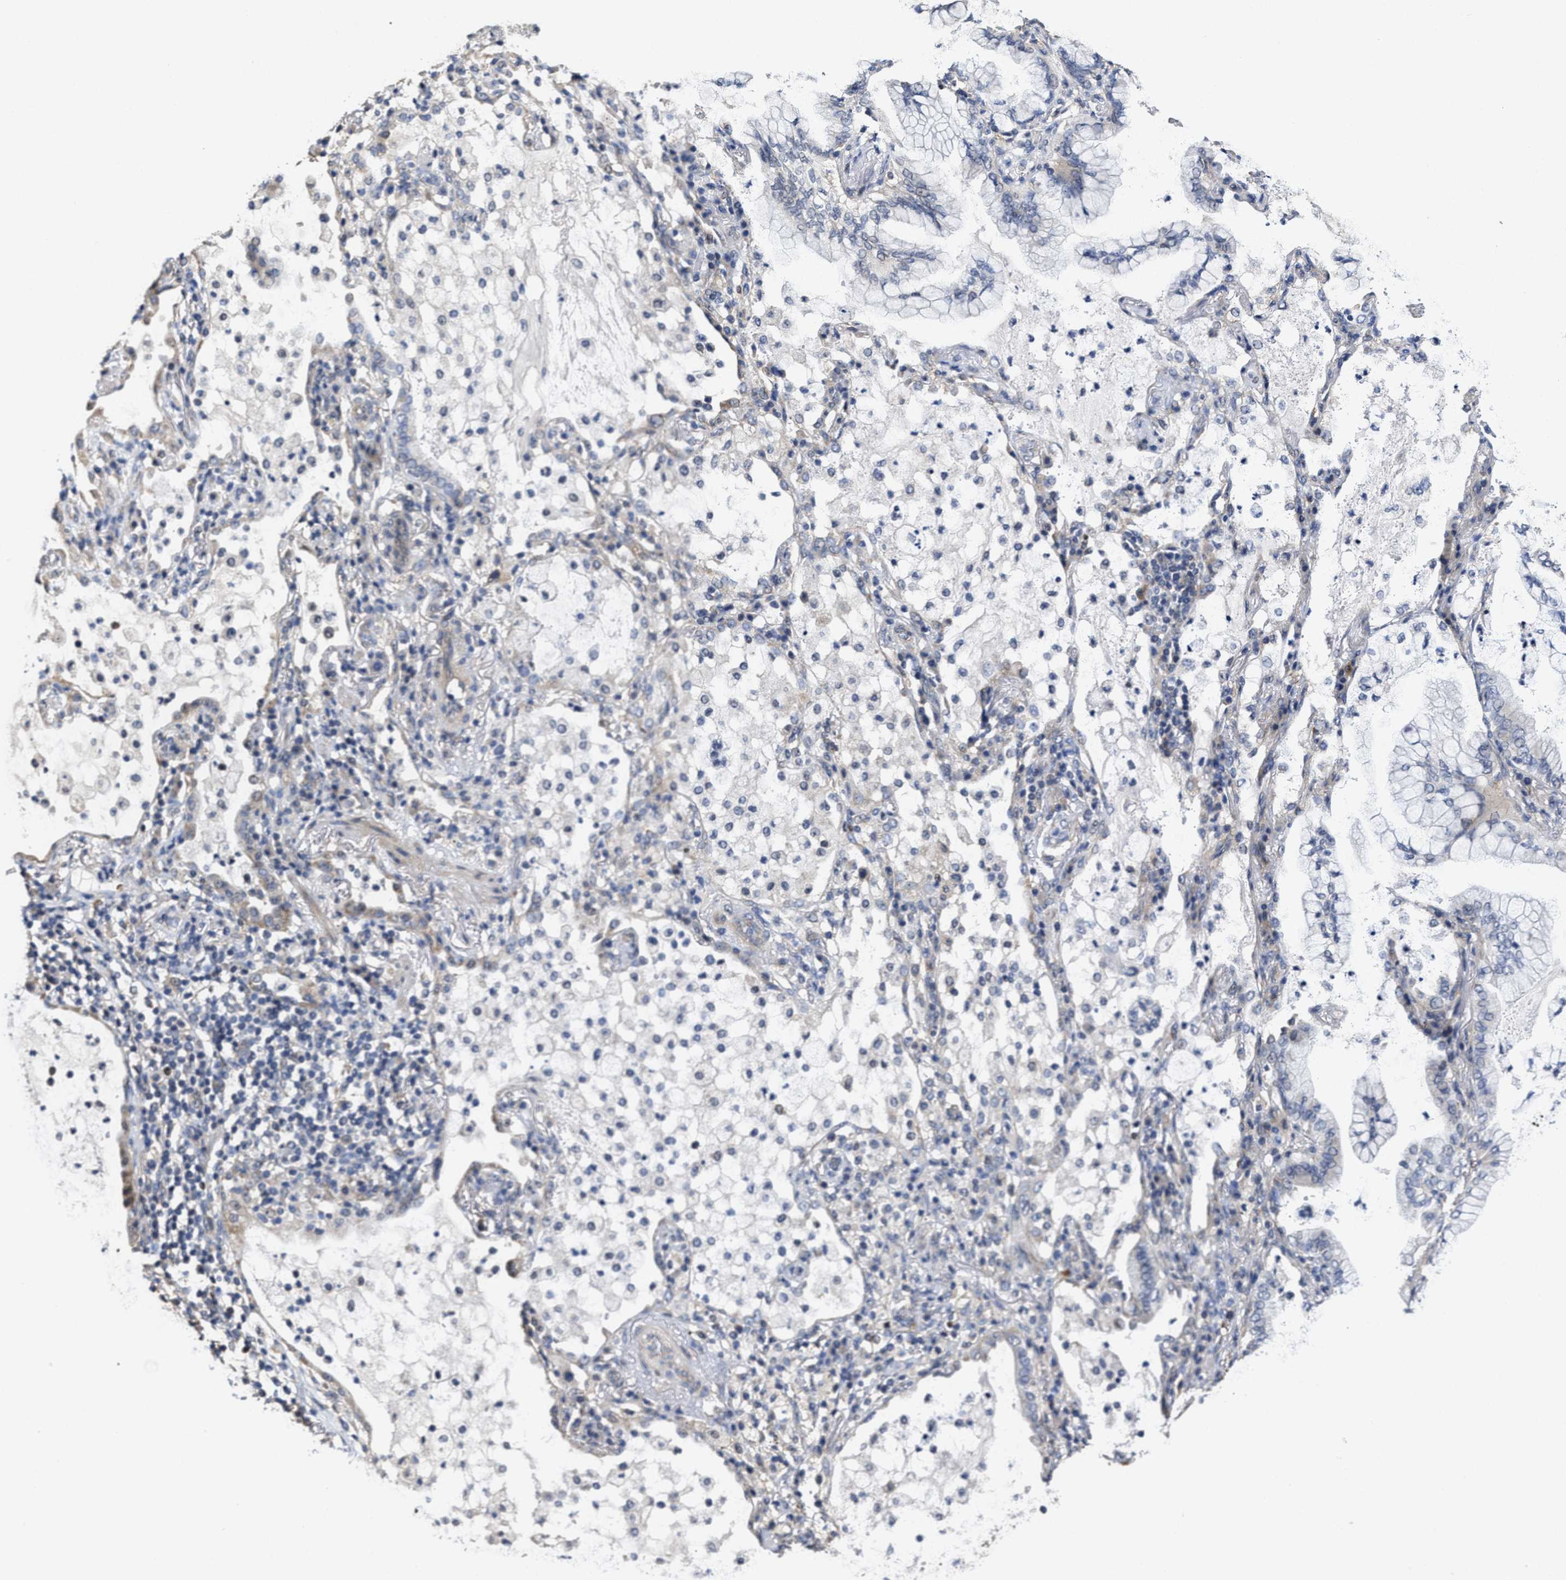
{"staining": {"intensity": "negative", "quantity": "none", "location": "none"}, "tissue": "lung cancer", "cell_type": "Tumor cells", "image_type": "cancer", "snomed": [{"axis": "morphology", "description": "Adenocarcinoma, NOS"}, {"axis": "topography", "description": "Lung"}], "caption": "This is an IHC micrograph of human adenocarcinoma (lung). There is no staining in tumor cells.", "gene": "ZFAT", "patient": {"sex": "female", "age": 70}}